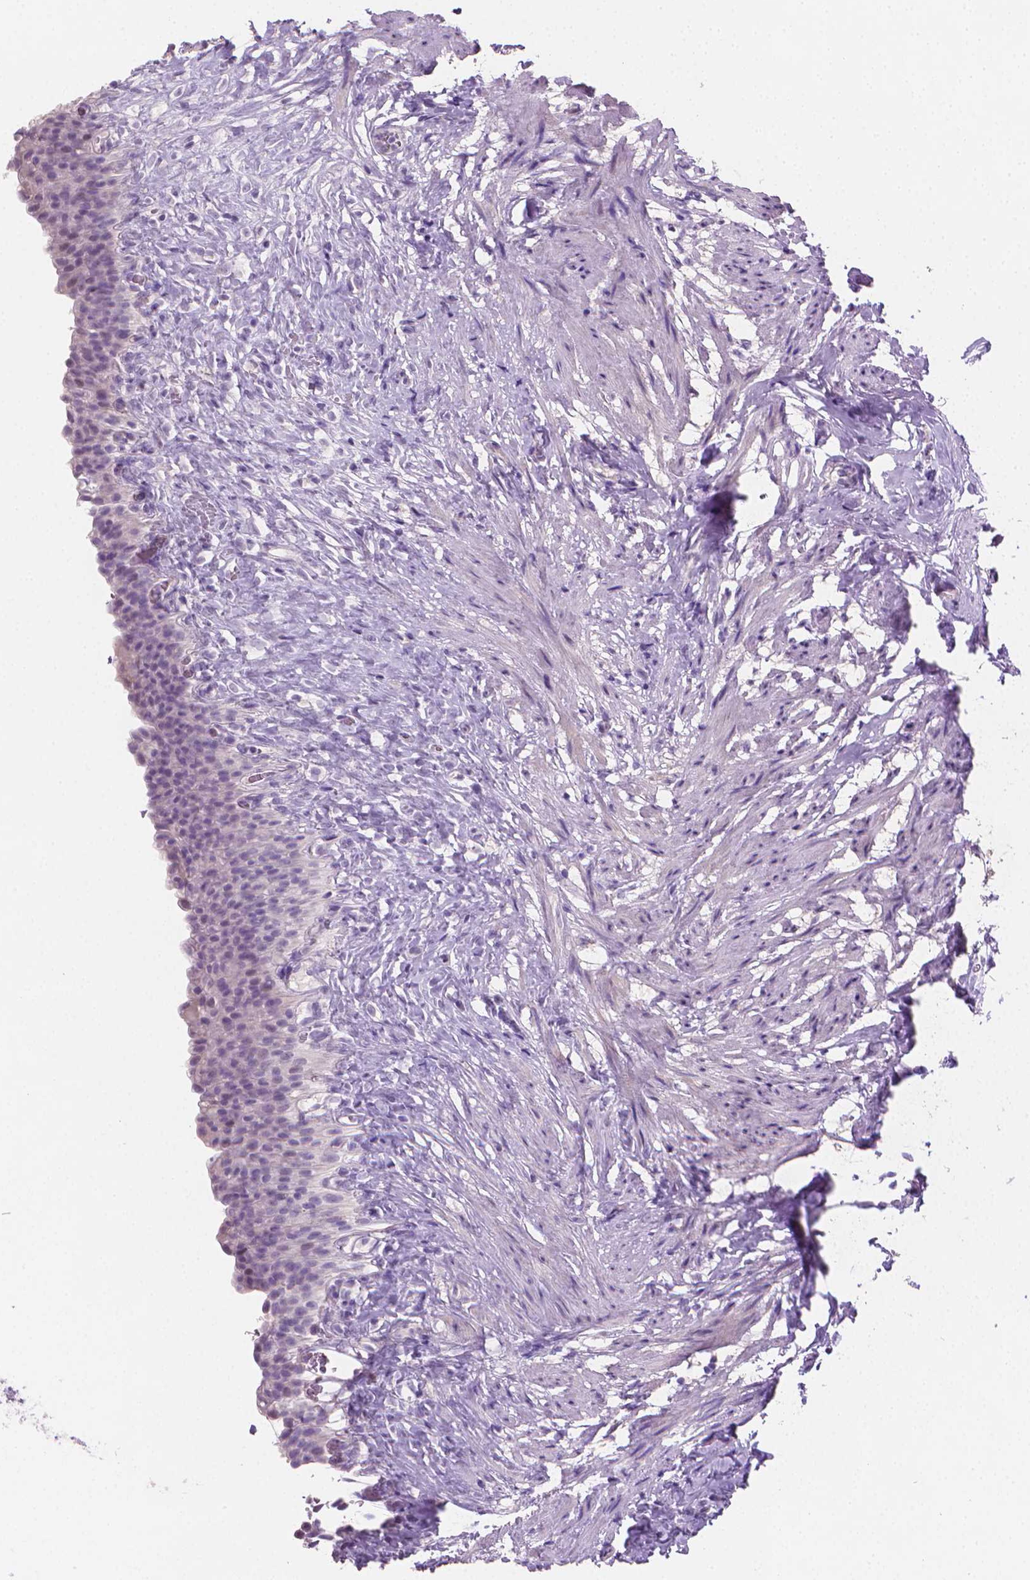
{"staining": {"intensity": "negative", "quantity": "none", "location": "none"}, "tissue": "urinary bladder", "cell_type": "Urothelial cells", "image_type": "normal", "snomed": [{"axis": "morphology", "description": "Normal tissue, NOS"}, {"axis": "topography", "description": "Urinary bladder"}, {"axis": "topography", "description": "Prostate"}], "caption": "Urothelial cells are negative for brown protein staining in unremarkable urinary bladder. (Stains: DAB immunohistochemistry (IHC) with hematoxylin counter stain, Microscopy: brightfield microscopy at high magnification).", "gene": "CLXN", "patient": {"sex": "male", "age": 76}}